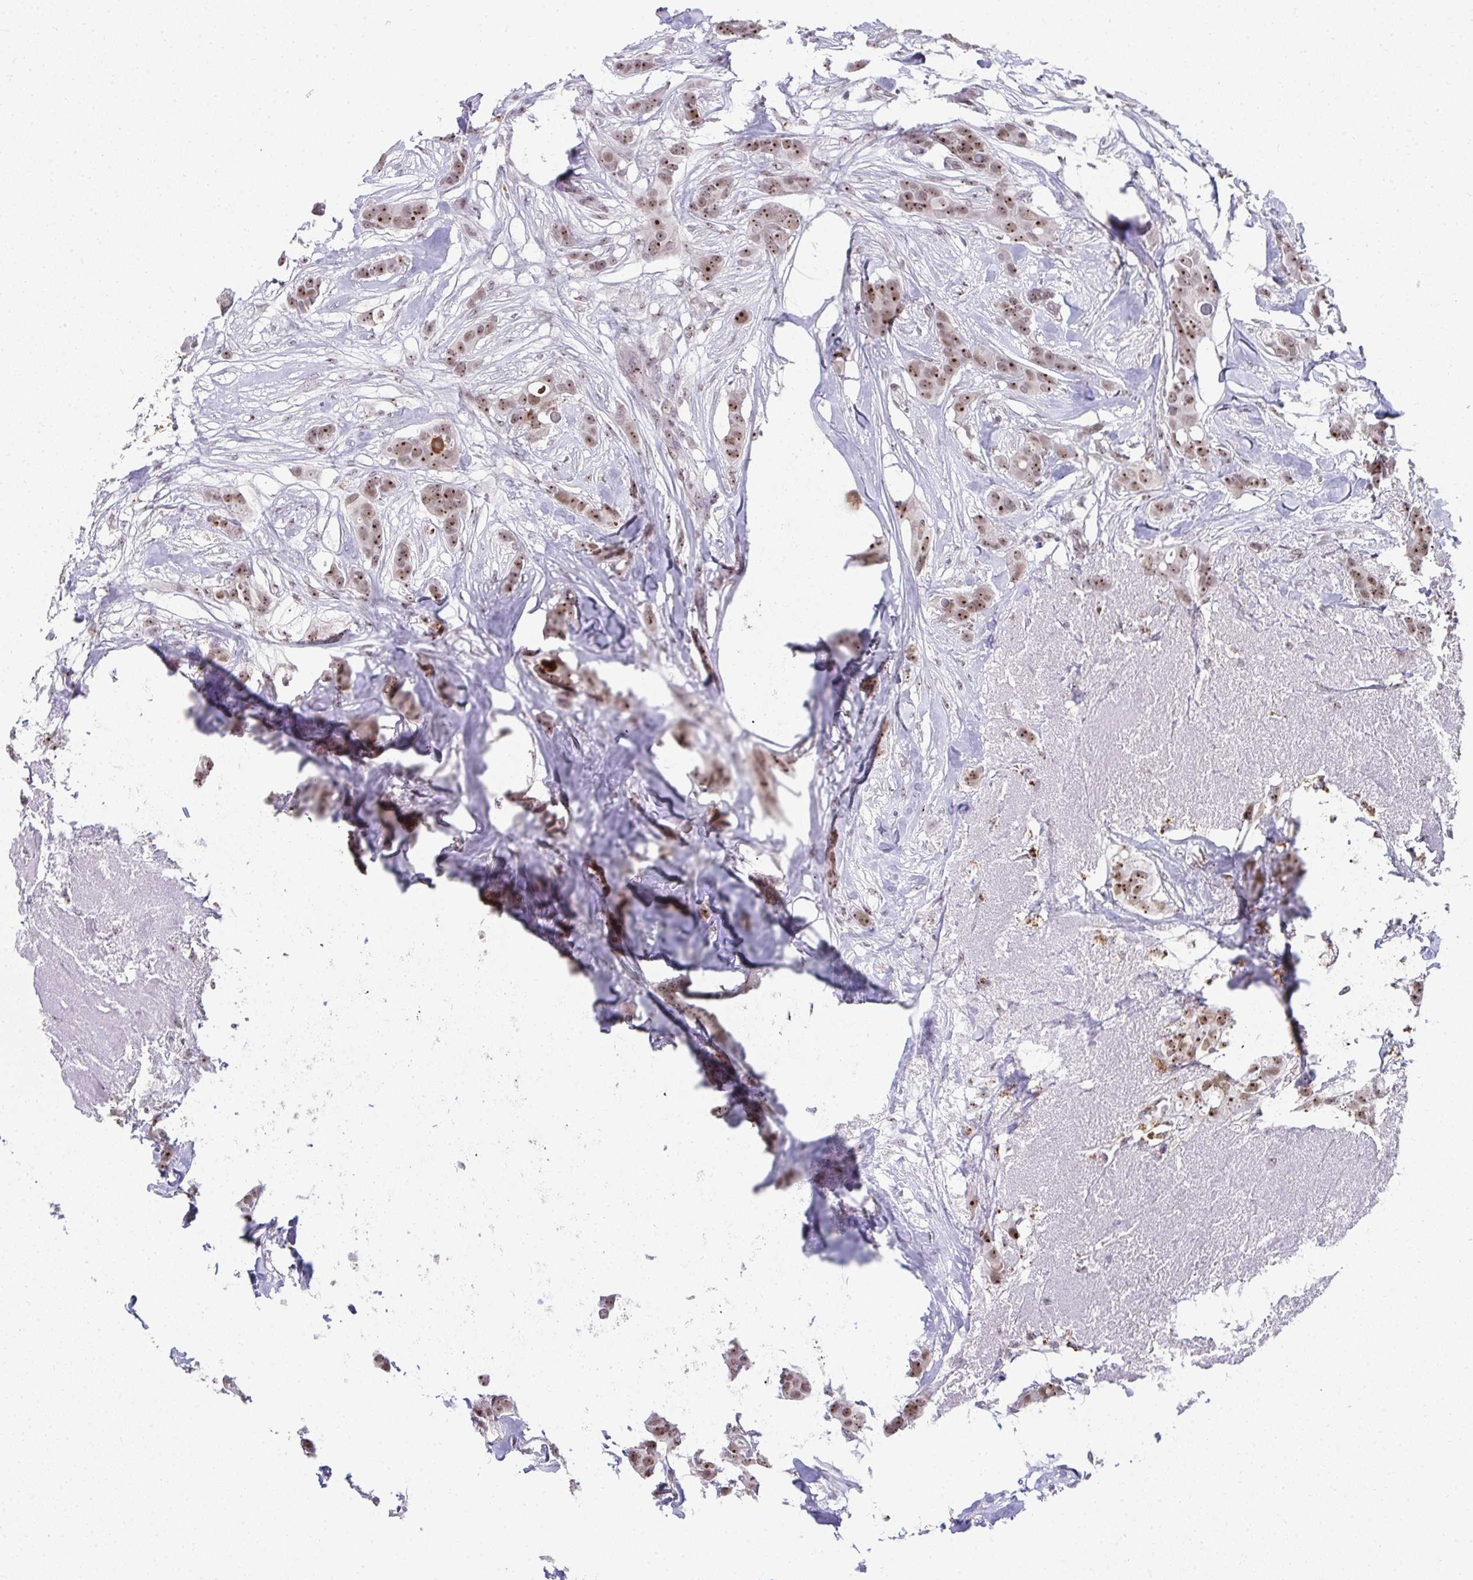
{"staining": {"intensity": "moderate", "quantity": ">75%", "location": "nuclear"}, "tissue": "breast cancer", "cell_type": "Tumor cells", "image_type": "cancer", "snomed": [{"axis": "morphology", "description": "Duct carcinoma"}, {"axis": "topography", "description": "Breast"}], "caption": "Immunohistochemistry (IHC) (DAB) staining of human breast cancer (infiltrating ductal carcinoma) displays moderate nuclear protein expression in approximately >75% of tumor cells.", "gene": "HIRA", "patient": {"sex": "female", "age": 62}}